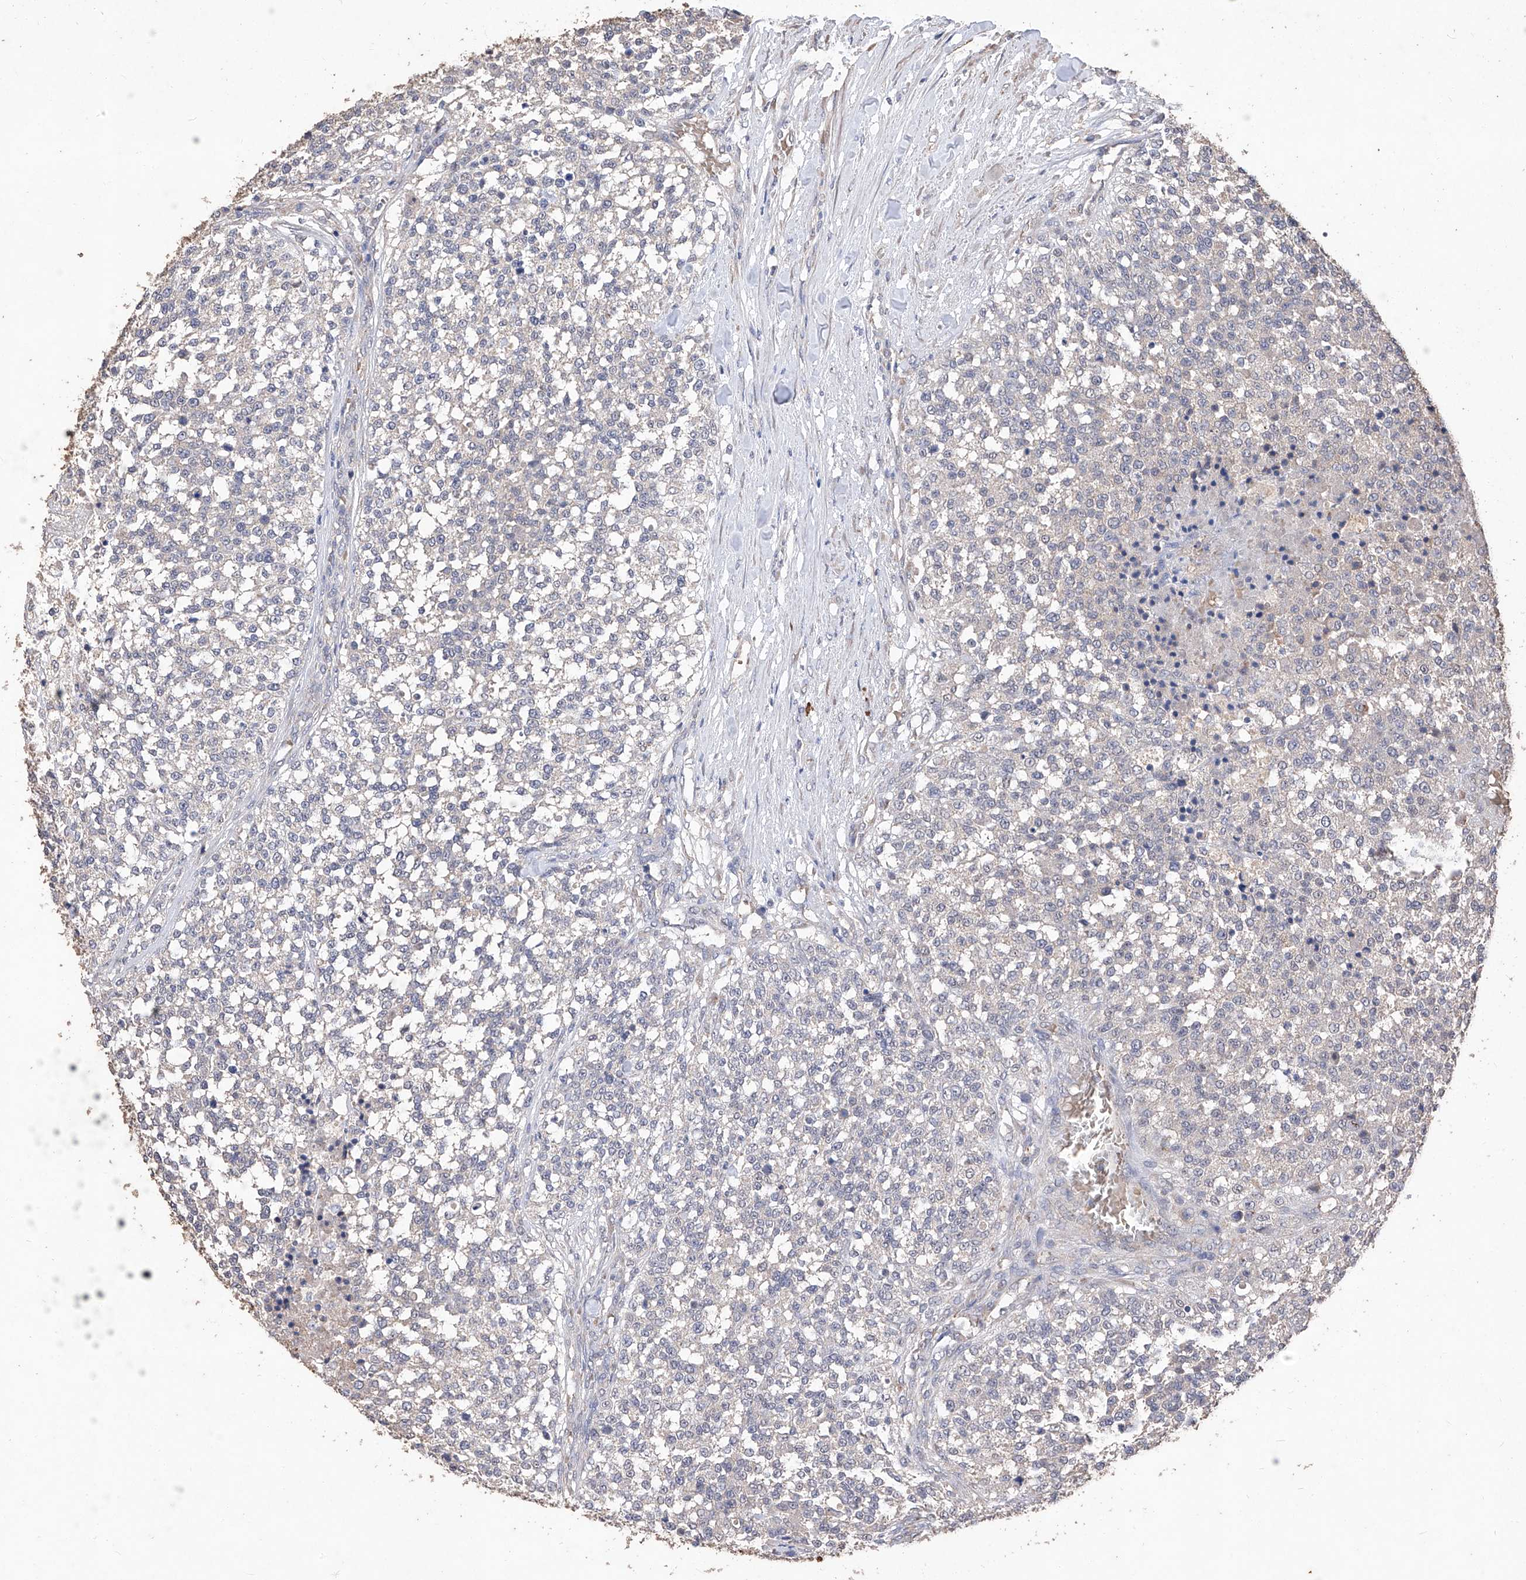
{"staining": {"intensity": "negative", "quantity": "none", "location": "none"}, "tissue": "testis cancer", "cell_type": "Tumor cells", "image_type": "cancer", "snomed": [{"axis": "morphology", "description": "Seminoma, NOS"}, {"axis": "topography", "description": "Testis"}], "caption": "Human seminoma (testis) stained for a protein using immunohistochemistry shows no positivity in tumor cells.", "gene": "EML1", "patient": {"sex": "male", "age": 59}}